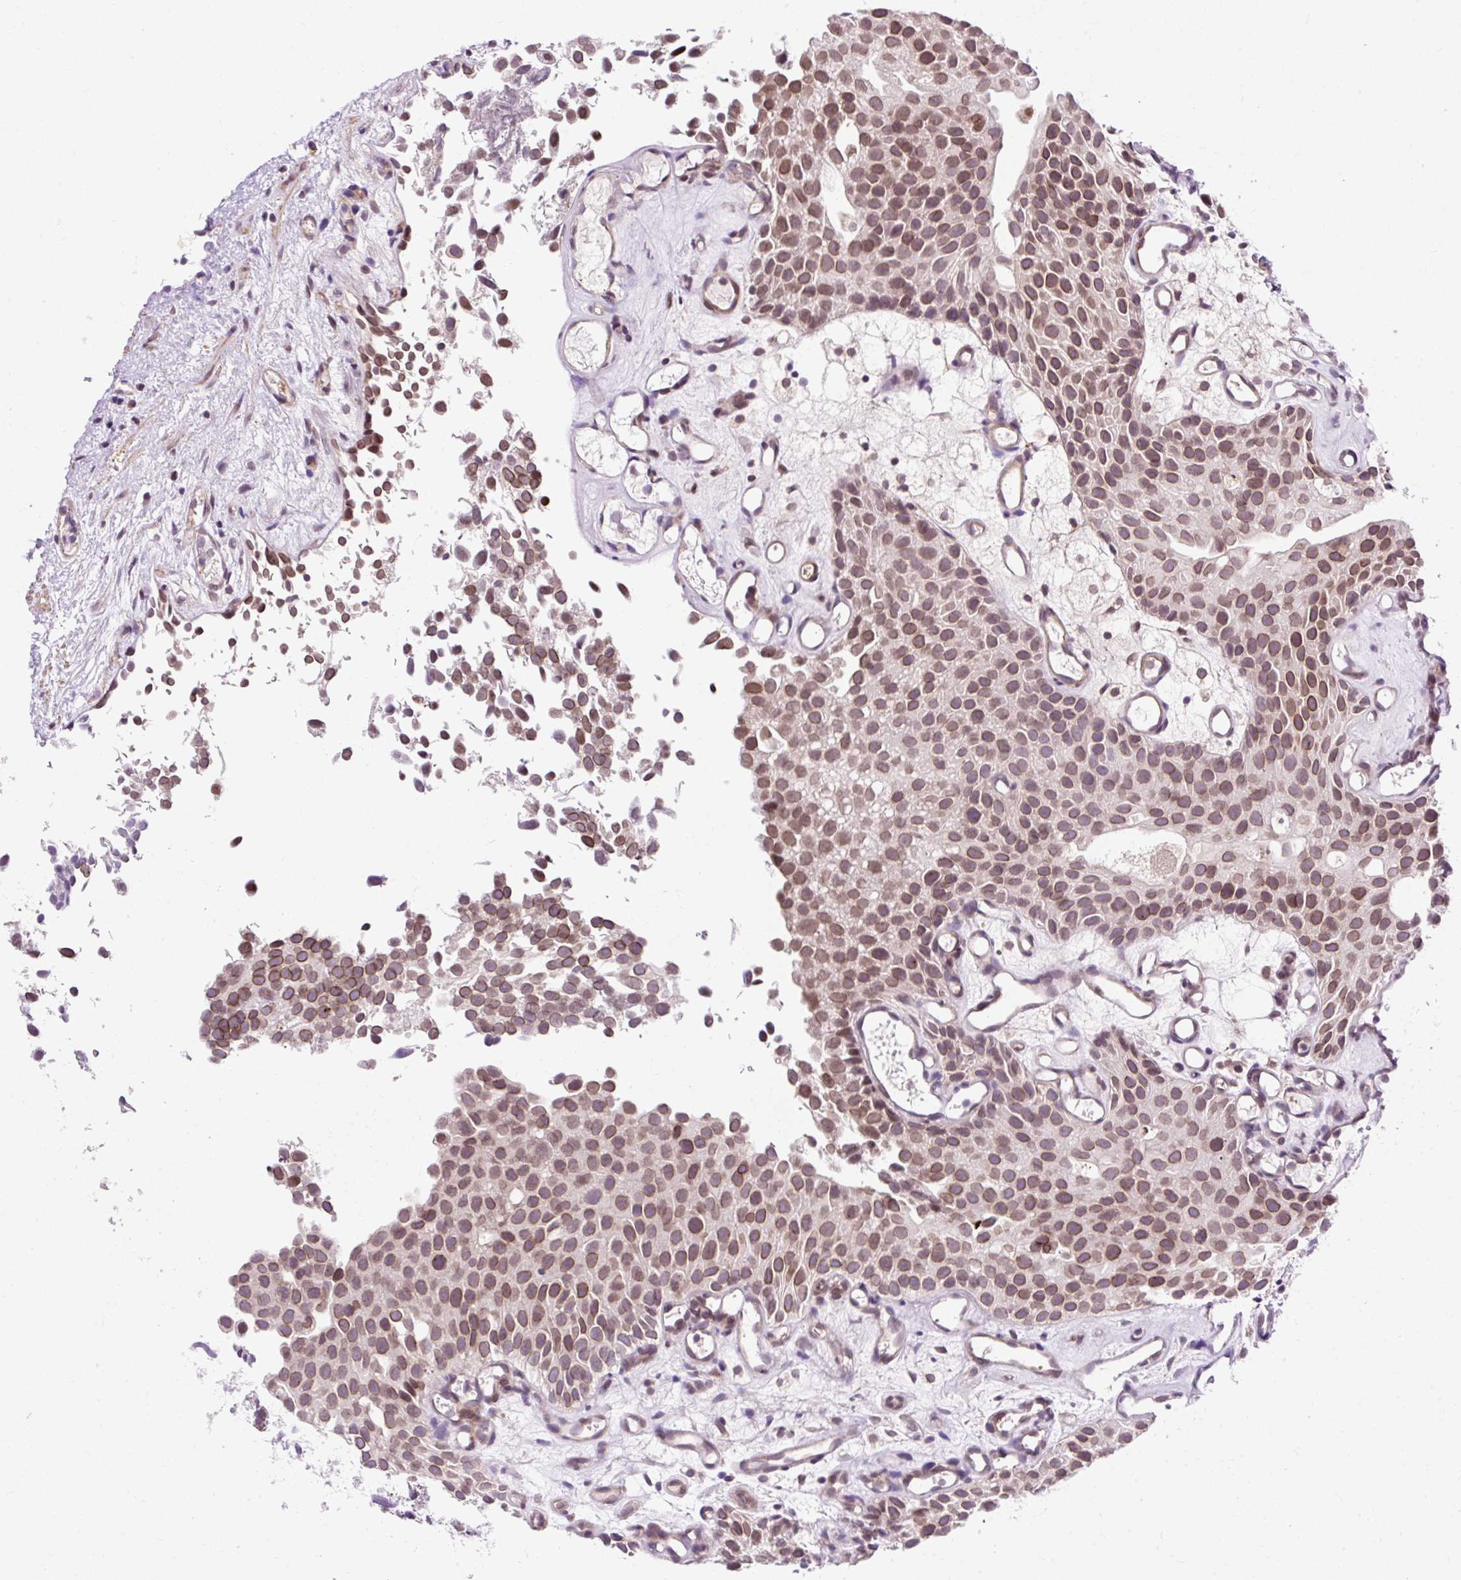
{"staining": {"intensity": "moderate", "quantity": ">75%", "location": "cytoplasmic/membranous,nuclear"}, "tissue": "urothelial cancer", "cell_type": "Tumor cells", "image_type": "cancer", "snomed": [{"axis": "morphology", "description": "Urothelial carcinoma, Low grade"}, {"axis": "topography", "description": "Urinary bladder"}], "caption": "A medium amount of moderate cytoplasmic/membranous and nuclear expression is identified in about >75% of tumor cells in urothelial cancer tissue. (Brightfield microscopy of DAB IHC at high magnification).", "gene": "ZNF610", "patient": {"sex": "male", "age": 88}}